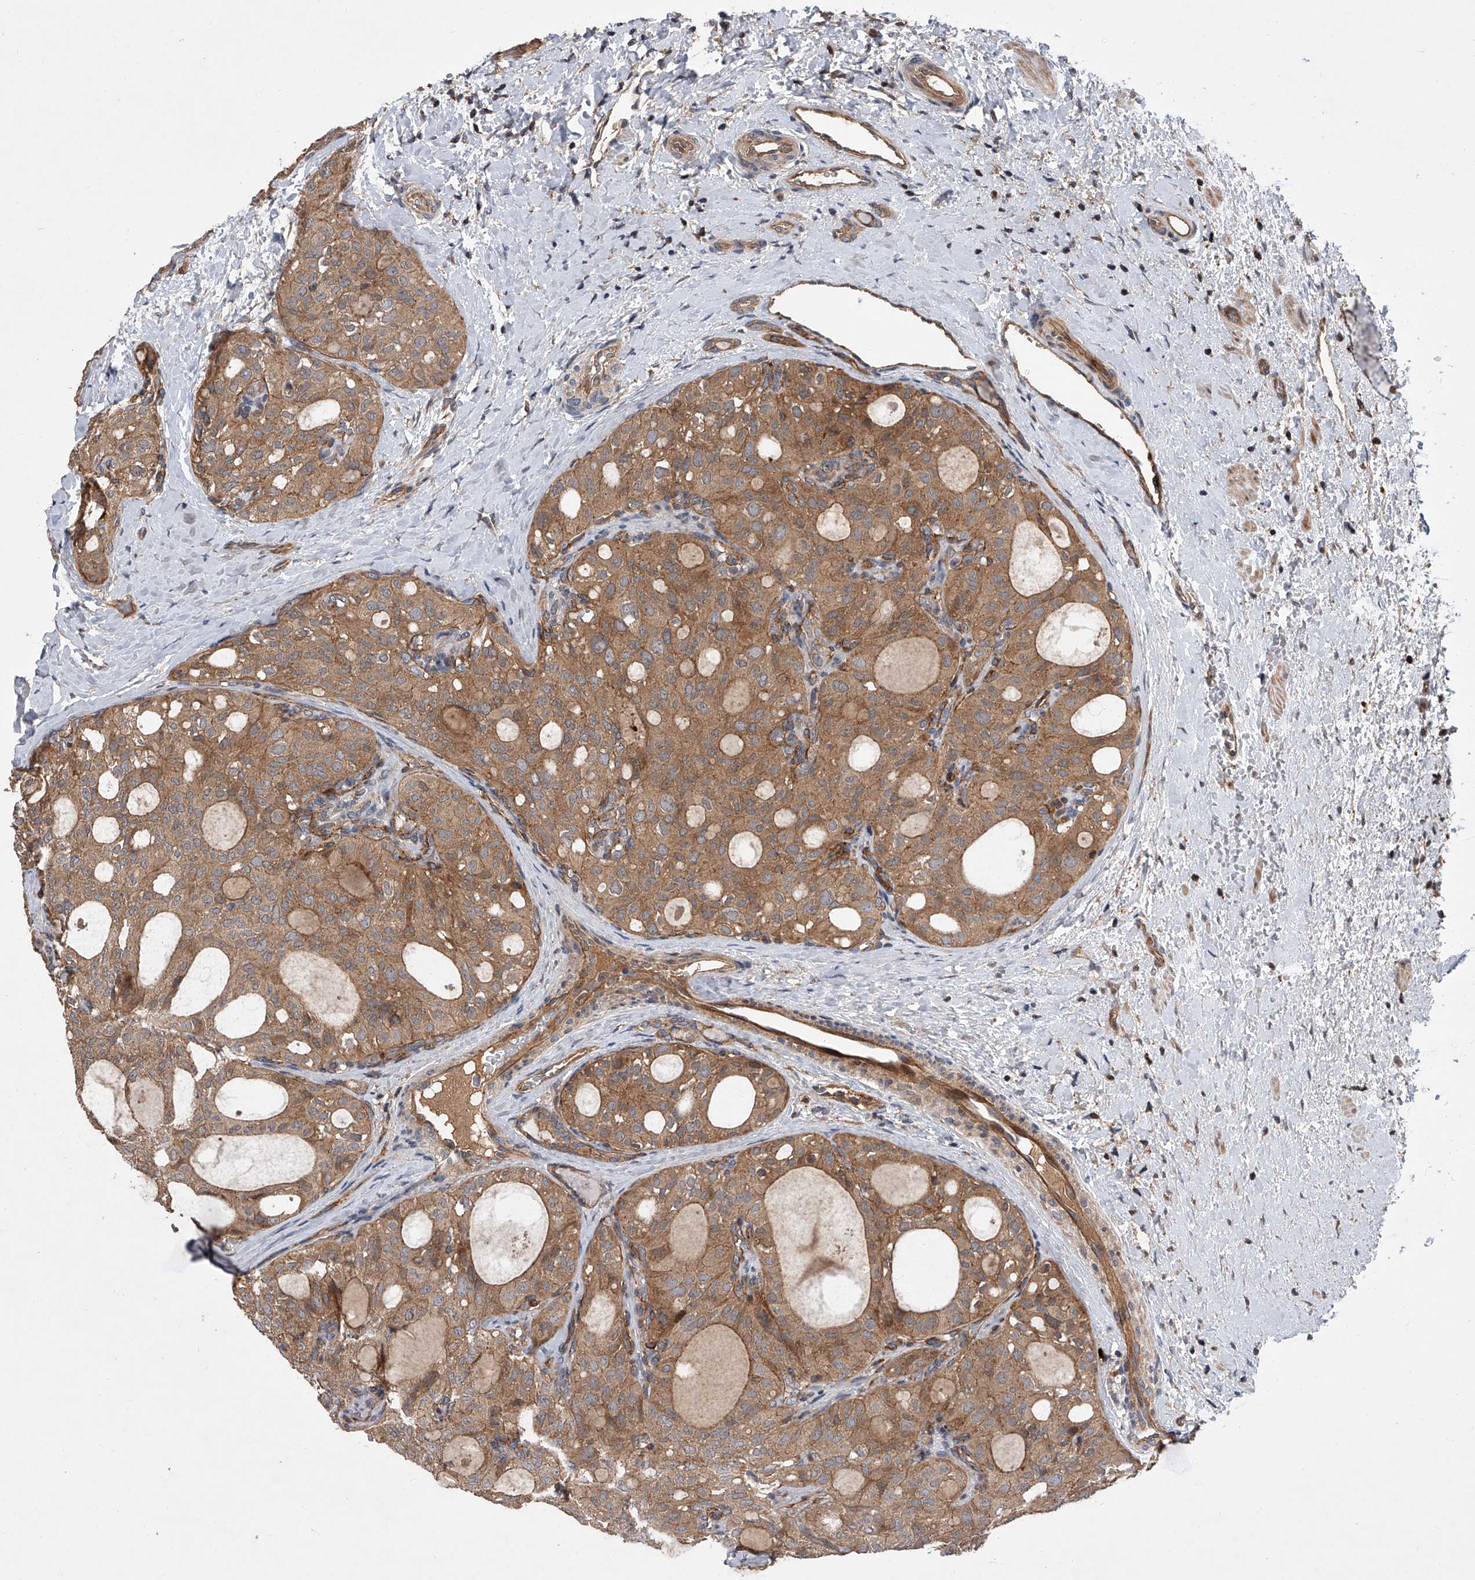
{"staining": {"intensity": "moderate", "quantity": ">75%", "location": "cytoplasmic/membranous"}, "tissue": "thyroid cancer", "cell_type": "Tumor cells", "image_type": "cancer", "snomed": [{"axis": "morphology", "description": "Follicular adenoma carcinoma, NOS"}, {"axis": "topography", "description": "Thyroid gland"}], "caption": "Tumor cells reveal medium levels of moderate cytoplasmic/membranous staining in about >75% of cells in thyroid cancer.", "gene": "USP47", "patient": {"sex": "male", "age": 75}}